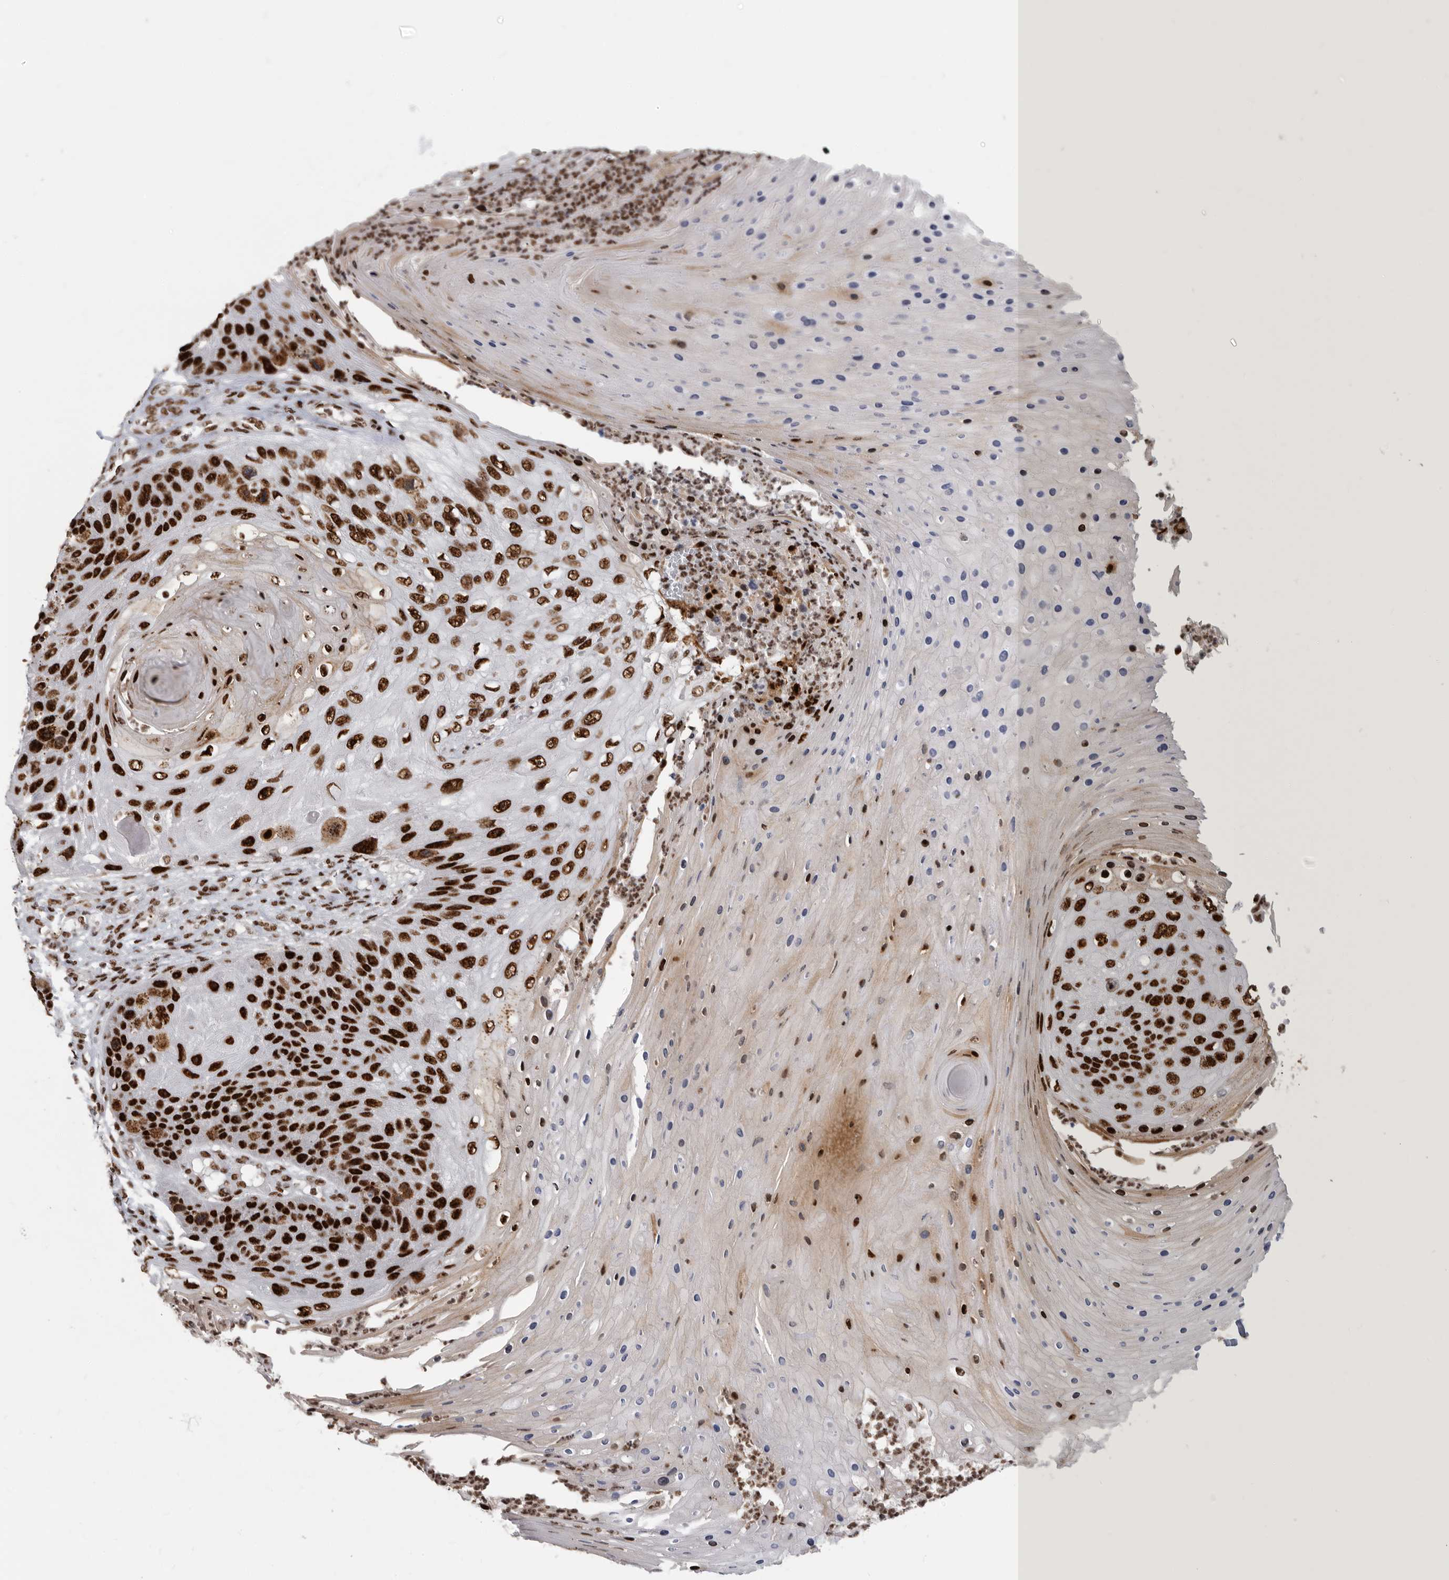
{"staining": {"intensity": "strong", "quantity": ">75%", "location": "nuclear"}, "tissue": "skin cancer", "cell_type": "Tumor cells", "image_type": "cancer", "snomed": [{"axis": "morphology", "description": "Squamous cell carcinoma, NOS"}, {"axis": "topography", "description": "Skin"}], "caption": "IHC staining of squamous cell carcinoma (skin), which exhibits high levels of strong nuclear staining in about >75% of tumor cells indicating strong nuclear protein expression. The staining was performed using DAB (brown) for protein detection and nuclei were counterstained in hematoxylin (blue).", "gene": "BCLAF1", "patient": {"sex": "female", "age": 88}}